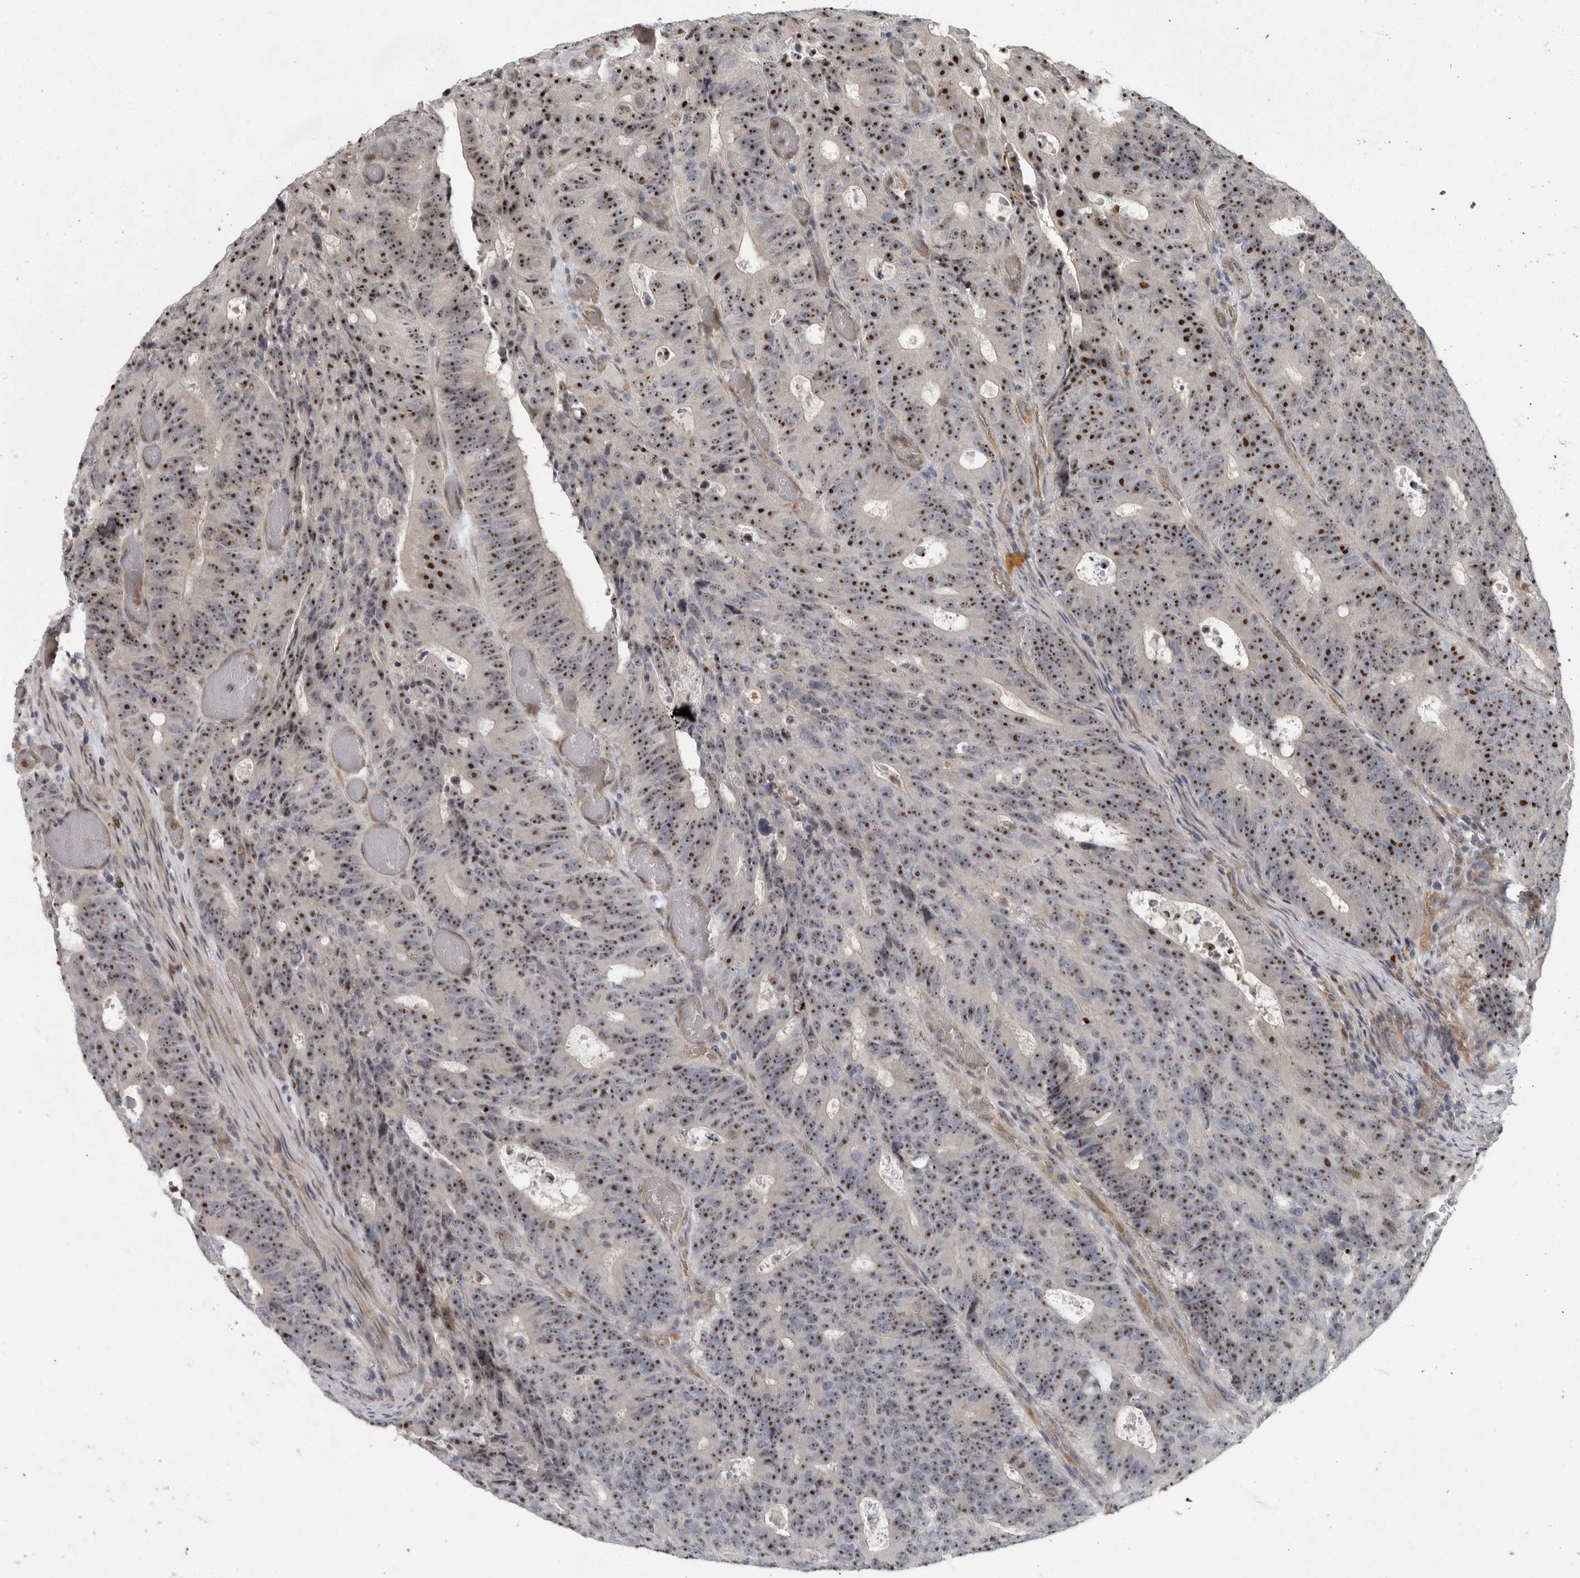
{"staining": {"intensity": "strong", "quantity": ">75%", "location": "nuclear"}, "tissue": "colorectal cancer", "cell_type": "Tumor cells", "image_type": "cancer", "snomed": [{"axis": "morphology", "description": "Adenocarcinoma, NOS"}, {"axis": "topography", "description": "Colon"}], "caption": "Protein expression analysis of adenocarcinoma (colorectal) demonstrates strong nuclear positivity in approximately >75% of tumor cells.", "gene": "PDCD11", "patient": {"sex": "male", "age": 87}}